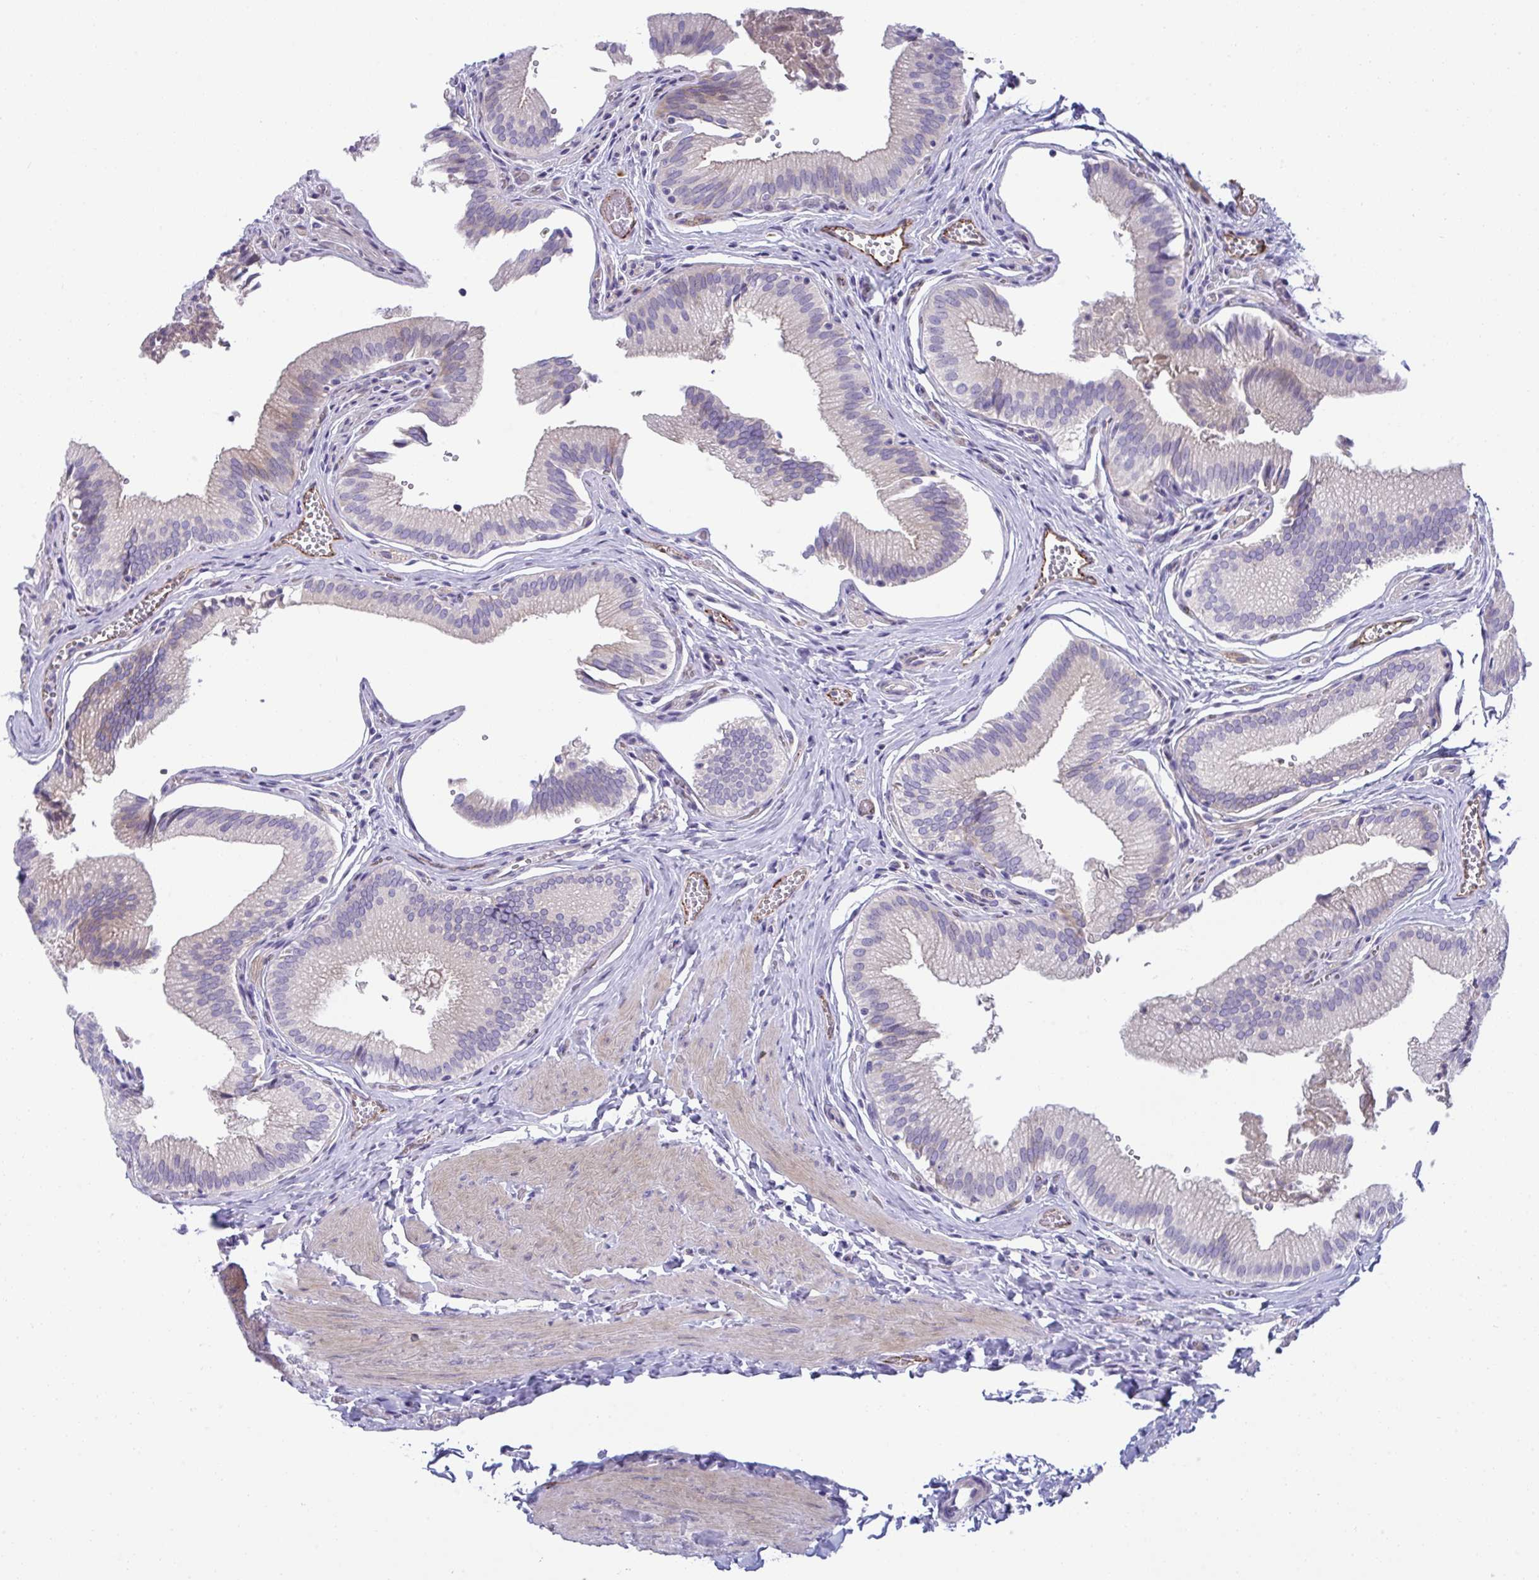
{"staining": {"intensity": "weak", "quantity": "<25%", "location": "cytoplasmic/membranous"}, "tissue": "gallbladder", "cell_type": "Glandular cells", "image_type": "normal", "snomed": [{"axis": "morphology", "description": "Normal tissue, NOS"}, {"axis": "topography", "description": "Gallbladder"}, {"axis": "topography", "description": "Peripheral nerve tissue"}], "caption": "The micrograph shows no significant expression in glandular cells of gallbladder. (DAB IHC visualized using brightfield microscopy, high magnification).", "gene": "TOR1AIP2", "patient": {"sex": "male", "age": 17}}